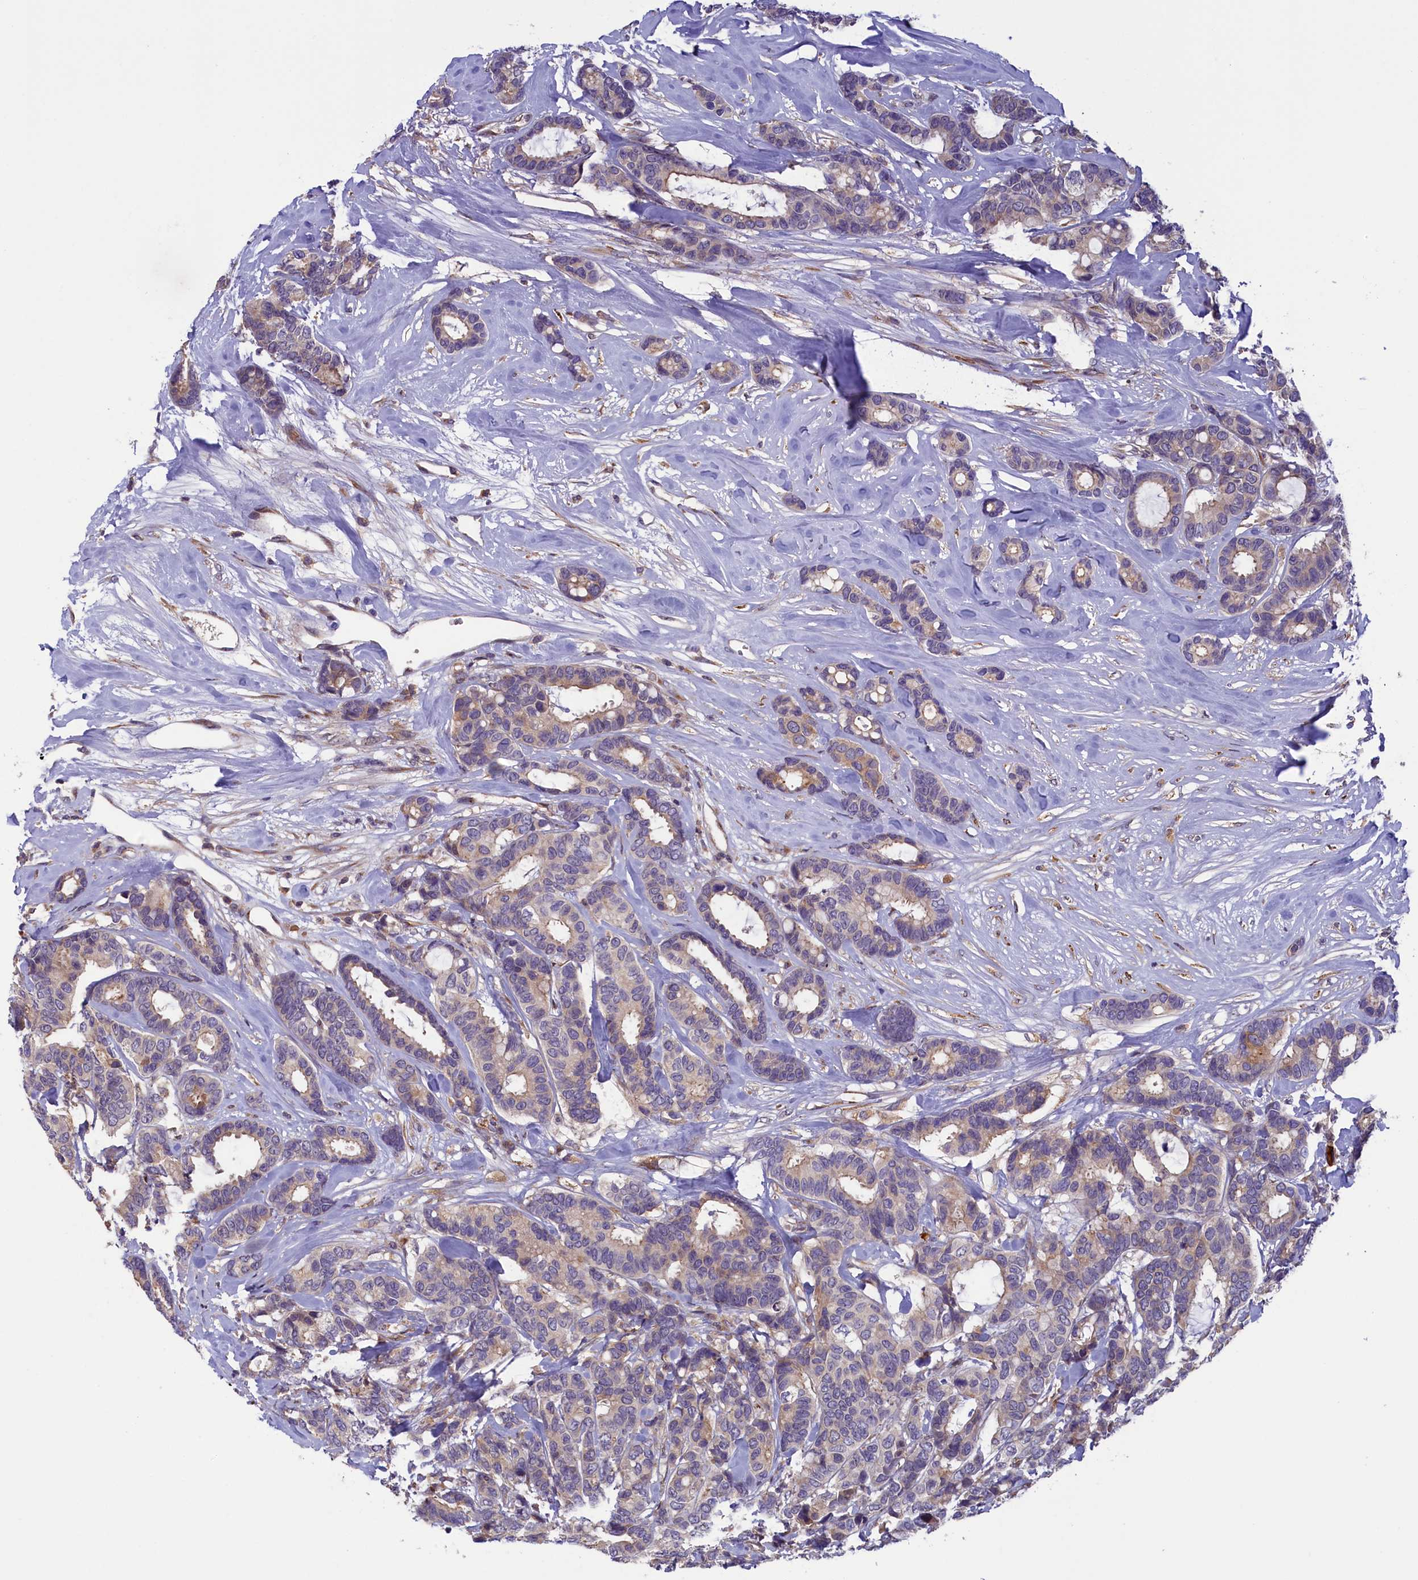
{"staining": {"intensity": "weak", "quantity": ">75%", "location": "cytoplasmic/membranous"}, "tissue": "breast cancer", "cell_type": "Tumor cells", "image_type": "cancer", "snomed": [{"axis": "morphology", "description": "Duct carcinoma"}, {"axis": "topography", "description": "Breast"}], "caption": "Immunohistochemistry (IHC) micrograph of infiltrating ductal carcinoma (breast) stained for a protein (brown), which shows low levels of weak cytoplasmic/membranous positivity in about >75% of tumor cells.", "gene": "CCDC9B", "patient": {"sex": "female", "age": 87}}